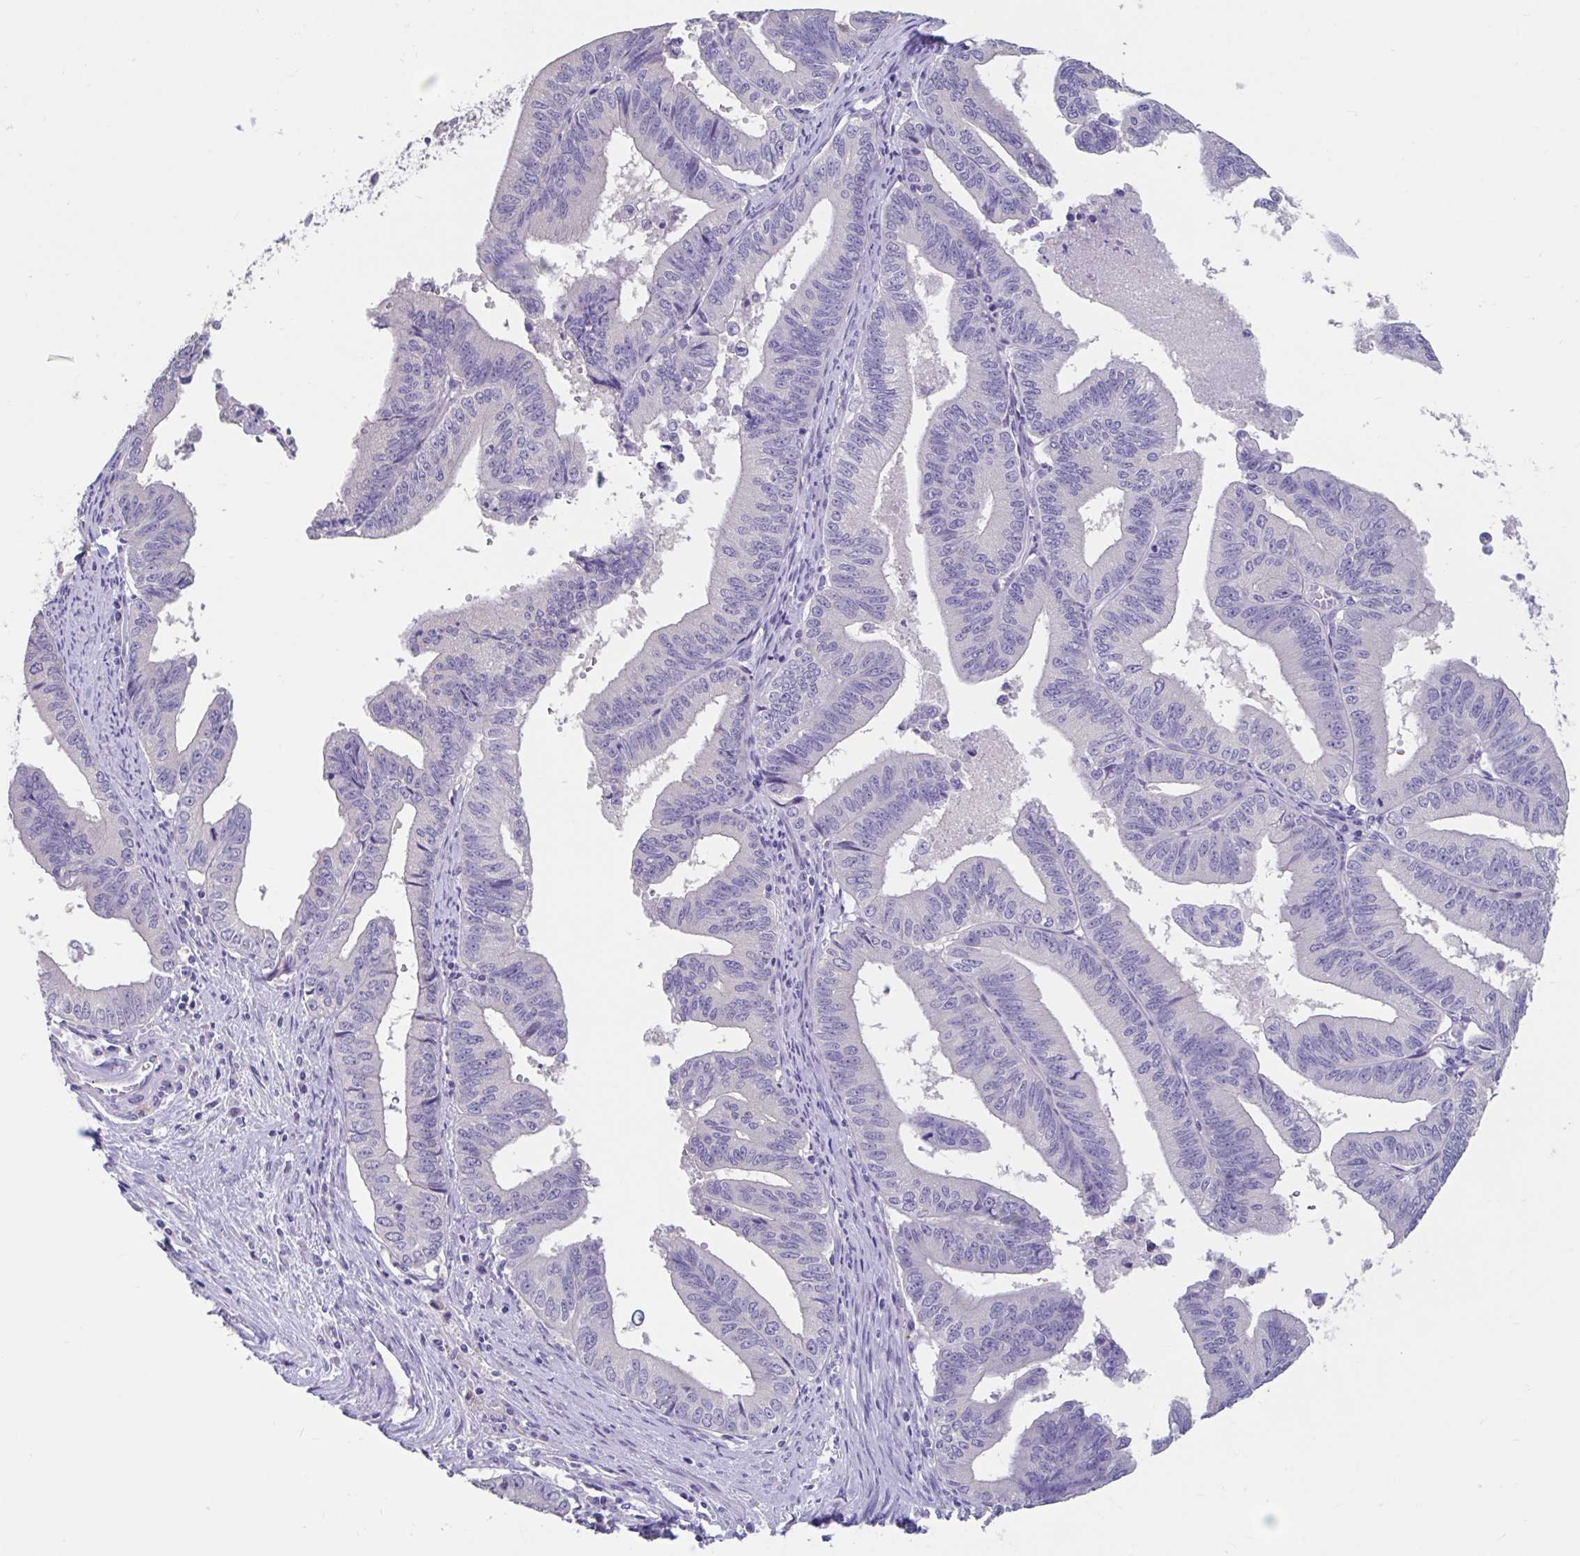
{"staining": {"intensity": "negative", "quantity": "none", "location": "none"}, "tissue": "endometrial cancer", "cell_type": "Tumor cells", "image_type": "cancer", "snomed": [{"axis": "morphology", "description": "Adenocarcinoma, NOS"}, {"axis": "topography", "description": "Endometrium"}], "caption": "A high-resolution image shows immunohistochemistry (IHC) staining of endometrial cancer, which exhibits no significant expression in tumor cells.", "gene": "GPR162", "patient": {"sex": "female", "age": 65}}